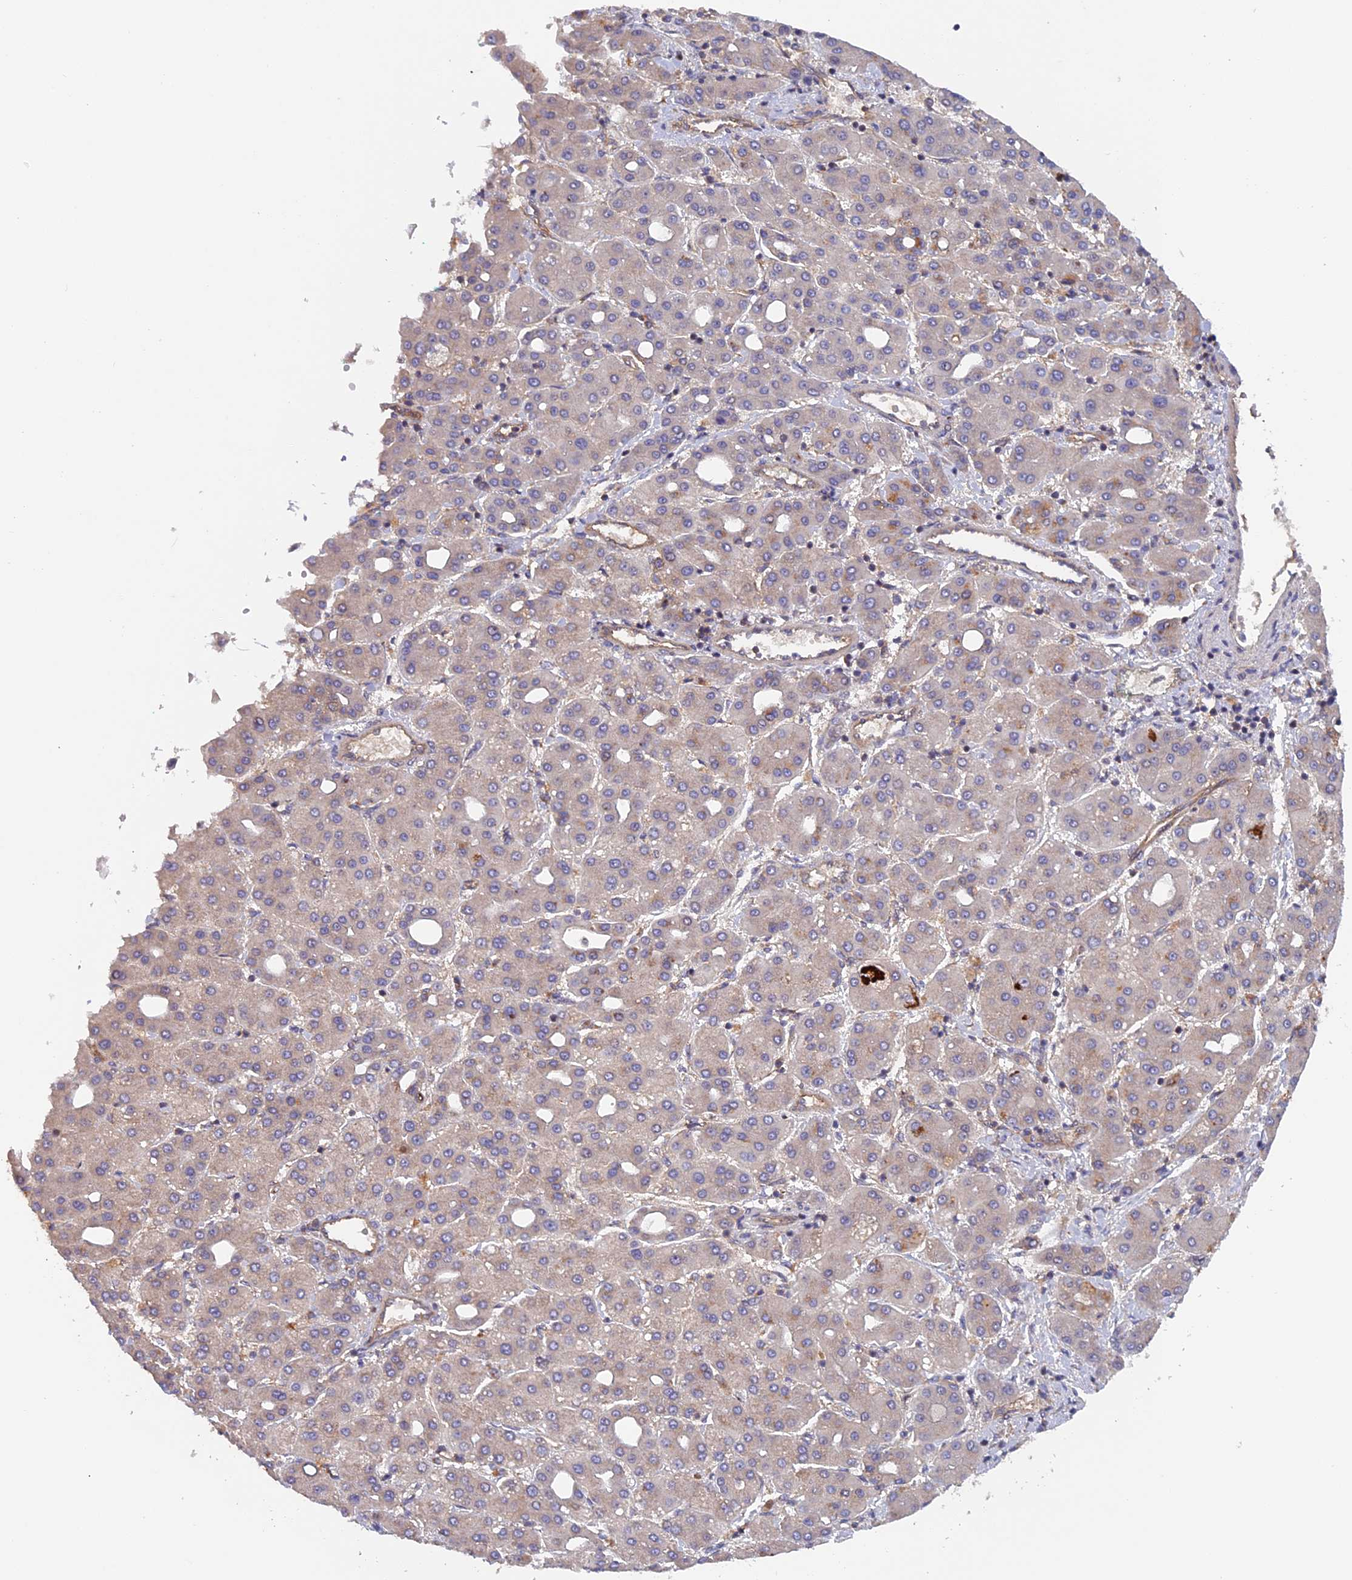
{"staining": {"intensity": "negative", "quantity": "none", "location": "none"}, "tissue": "liver cancer", "cell_type": "Tumor cells", "image_type": "cancer", "snomed": [{"axis": "morphology", "description": "Carcinoma, Hepatocellular, NOS"}, {"axis": "topography", "description": "Liver"}], "caption": "Immunohistochemistry (IHC) photomicrograph of neoplastic tissue: human liver cancer (hepatocellular carcinoma) stained with DAB demonstrates no significant protein expression in tumor cells.", "gene": "FERMT1", "patient": {"sex": "male", "age": 65}}